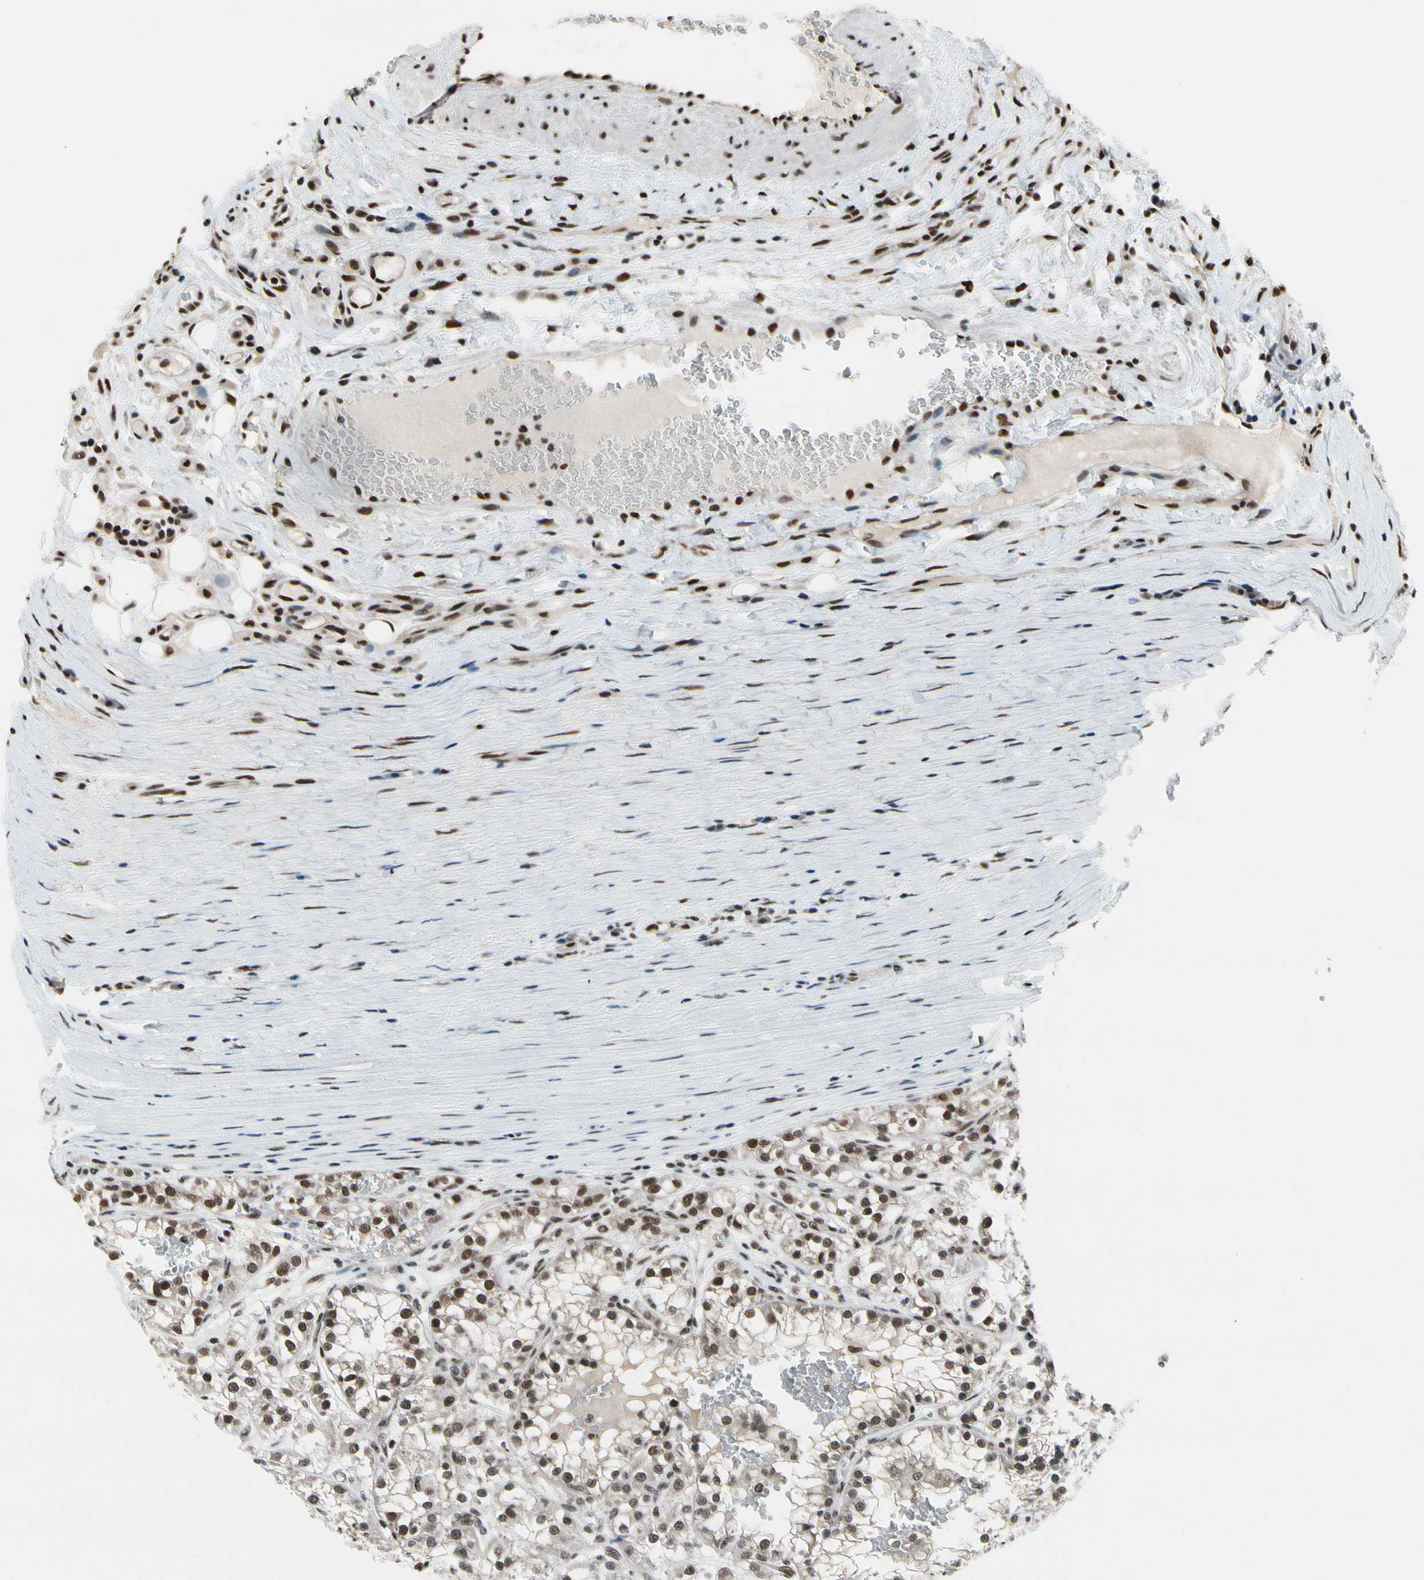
{"staining": {"intensity": "strong", "quantity": "<25%", "location": "nuclear"}, "tissue": "renal cancer", "cell_type": "Tumor cells", "image_type": "cancer", "snomed": [{"axis": "morphology", "description": "Adenocarcinoma, NOS"}, {"axis": "topography", "description": "Kidney"}], "caption": "There is medium levels of strong nuclear staining in tumor cells of adenocarcinoma (renal), as demonstrated by immunohistochemical staining (brown color).", "gene": "RECQL", "patient": {"sex": "female", "age": 52}}